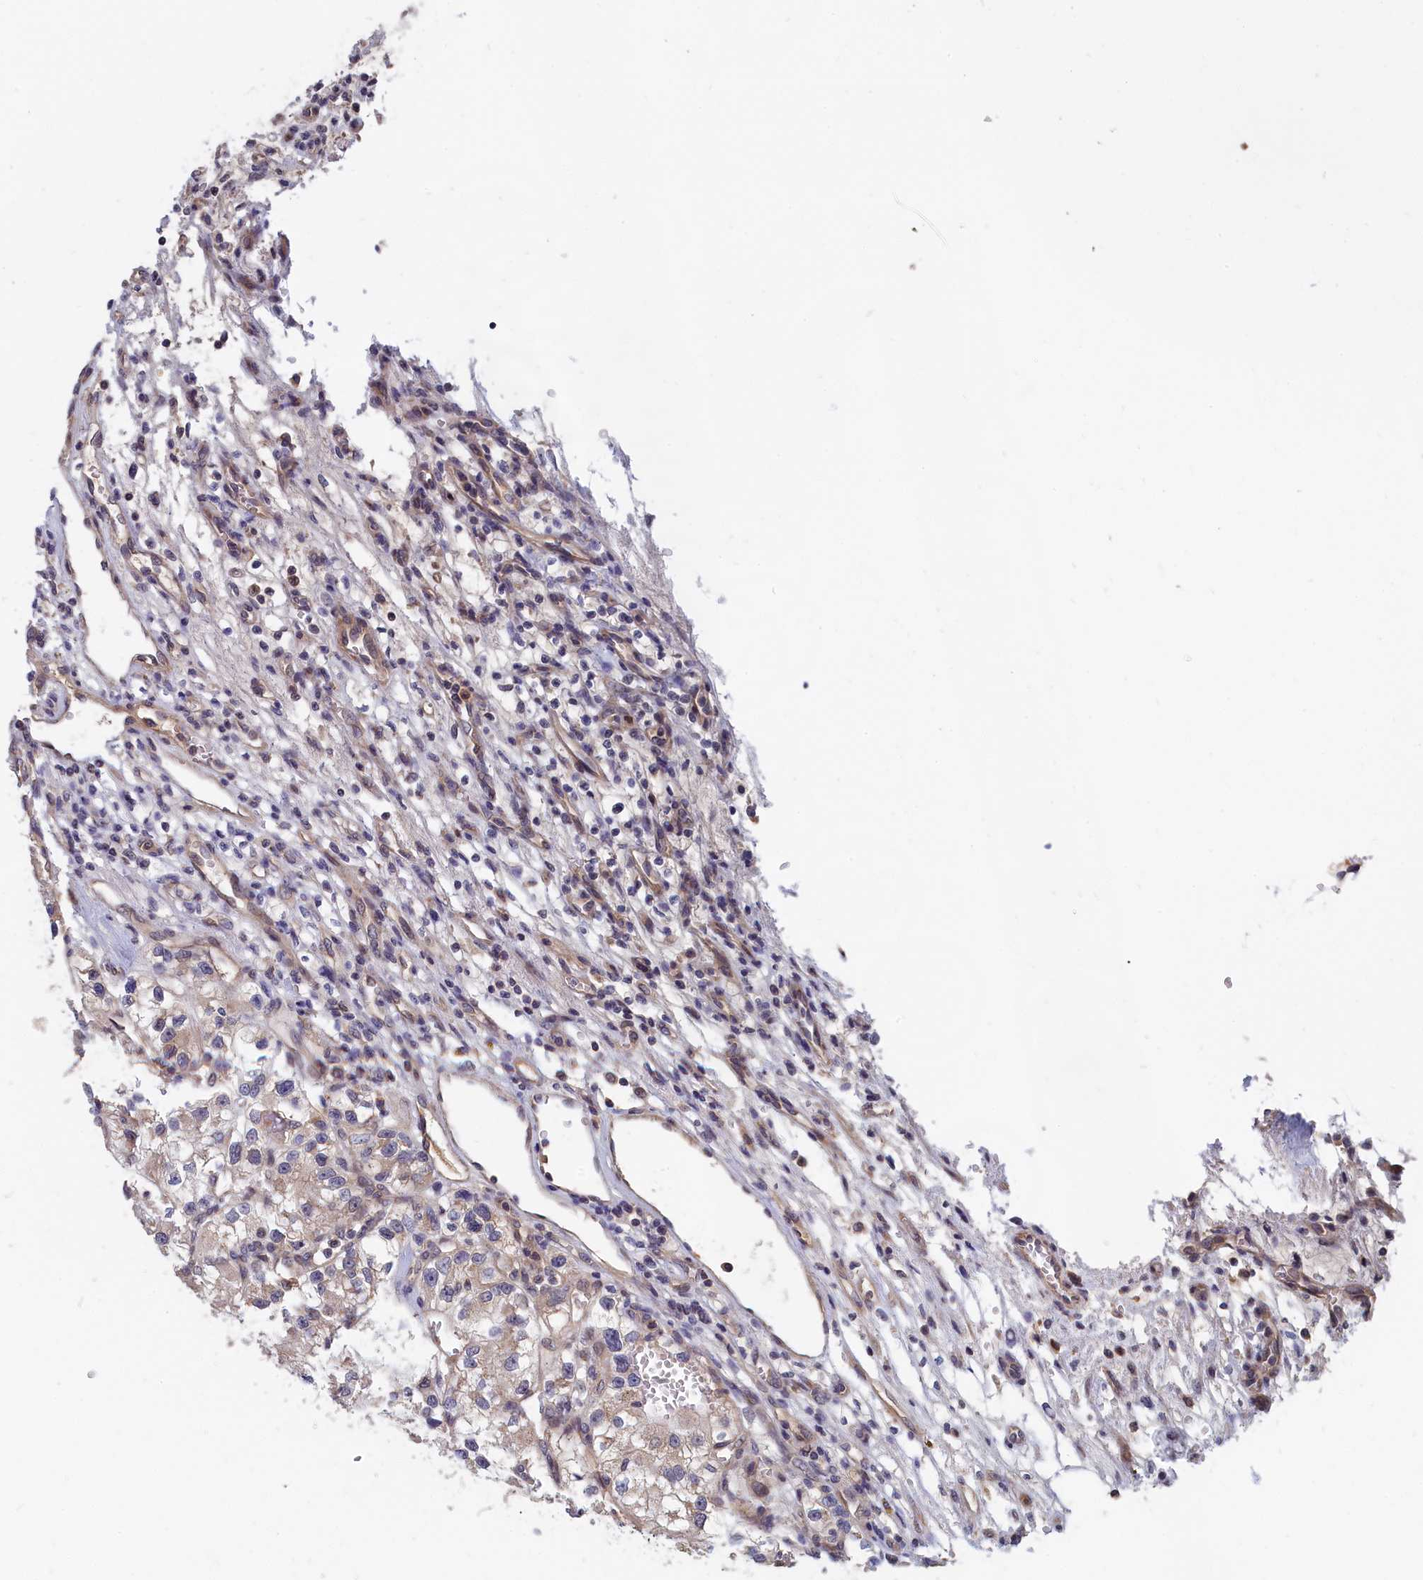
{"staining": {"intensity": "weak", "quantity": "<25%", "location": "cytoplasmic/membranous"}, "tissue": "renal cancer", "cell_type": "Tumor cells", "image_type": "cancer", "snomed": [{"axis": "morphology", "description": "Adenocarcinoma, NOS"}, {"axis": "topography", "description": "Kidney"}], "caption": "This is a image of immunohistochemistry staining of renal adenocarcinoma, which shows no staining in tumor cells.", "gene": "EPB41L4B", "patient": {"sex": "female", "age": 57}}